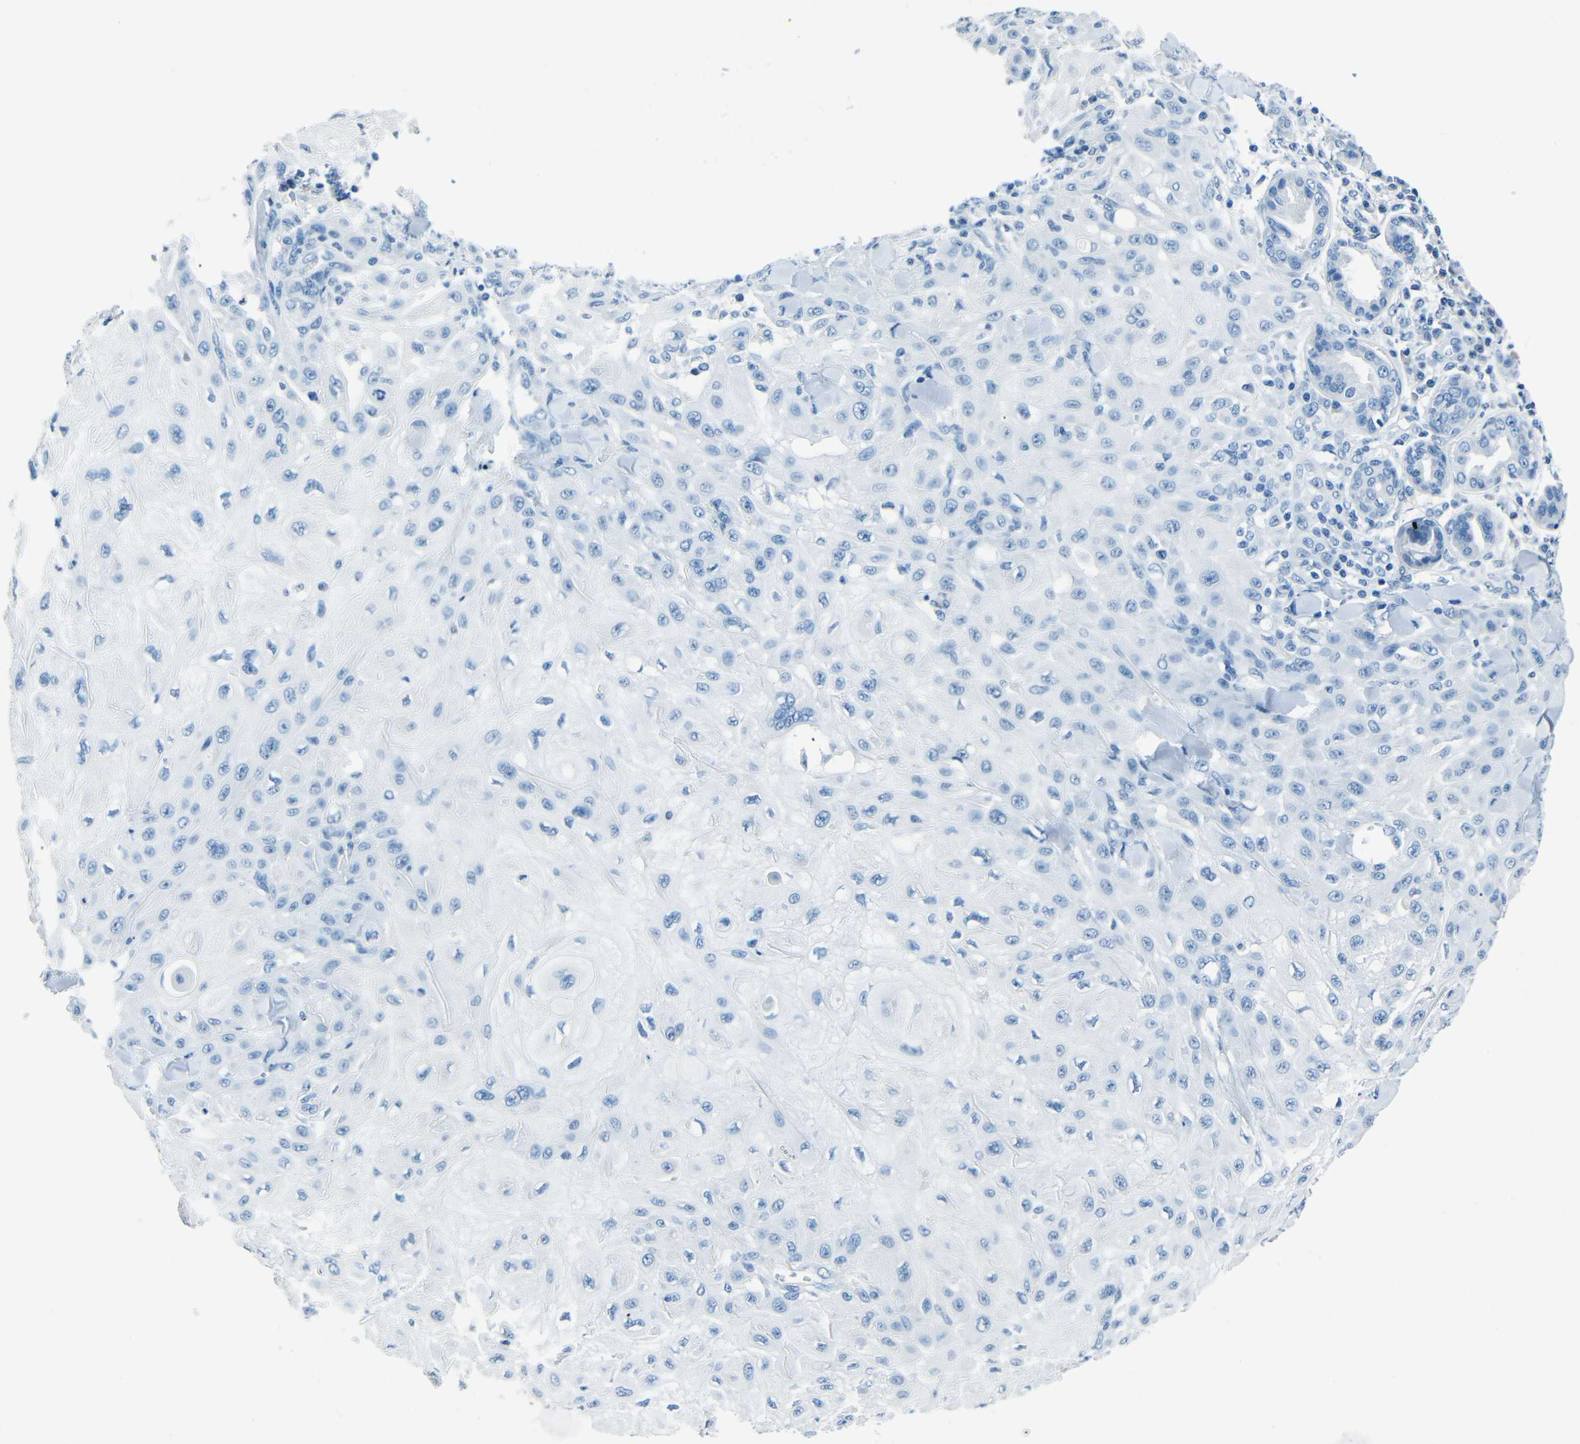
{"staining": {"intensity": "negative", "quantity": "none", "location": "none"}, "tissue": "skin cancer", "cell_type": "Tumor cells", "image_type": "cancer", "snomed": [{"axis": "morphology", "description": "Squamous cell carcinoma, NOS"}, {"axis": "topography", "description": "Skin"}], "caption": "The image exhibits no staining of tumor cells in skin cancer (squamous cell carcinoma). Brightfield microscopy of IHC stained with DAB (3,3'-diaminobenzidine) (brown) and hematoxylin (blue), captured at high magnification.", "gene": "FBN2", "patient": {"sex": "male", "age": 24}}